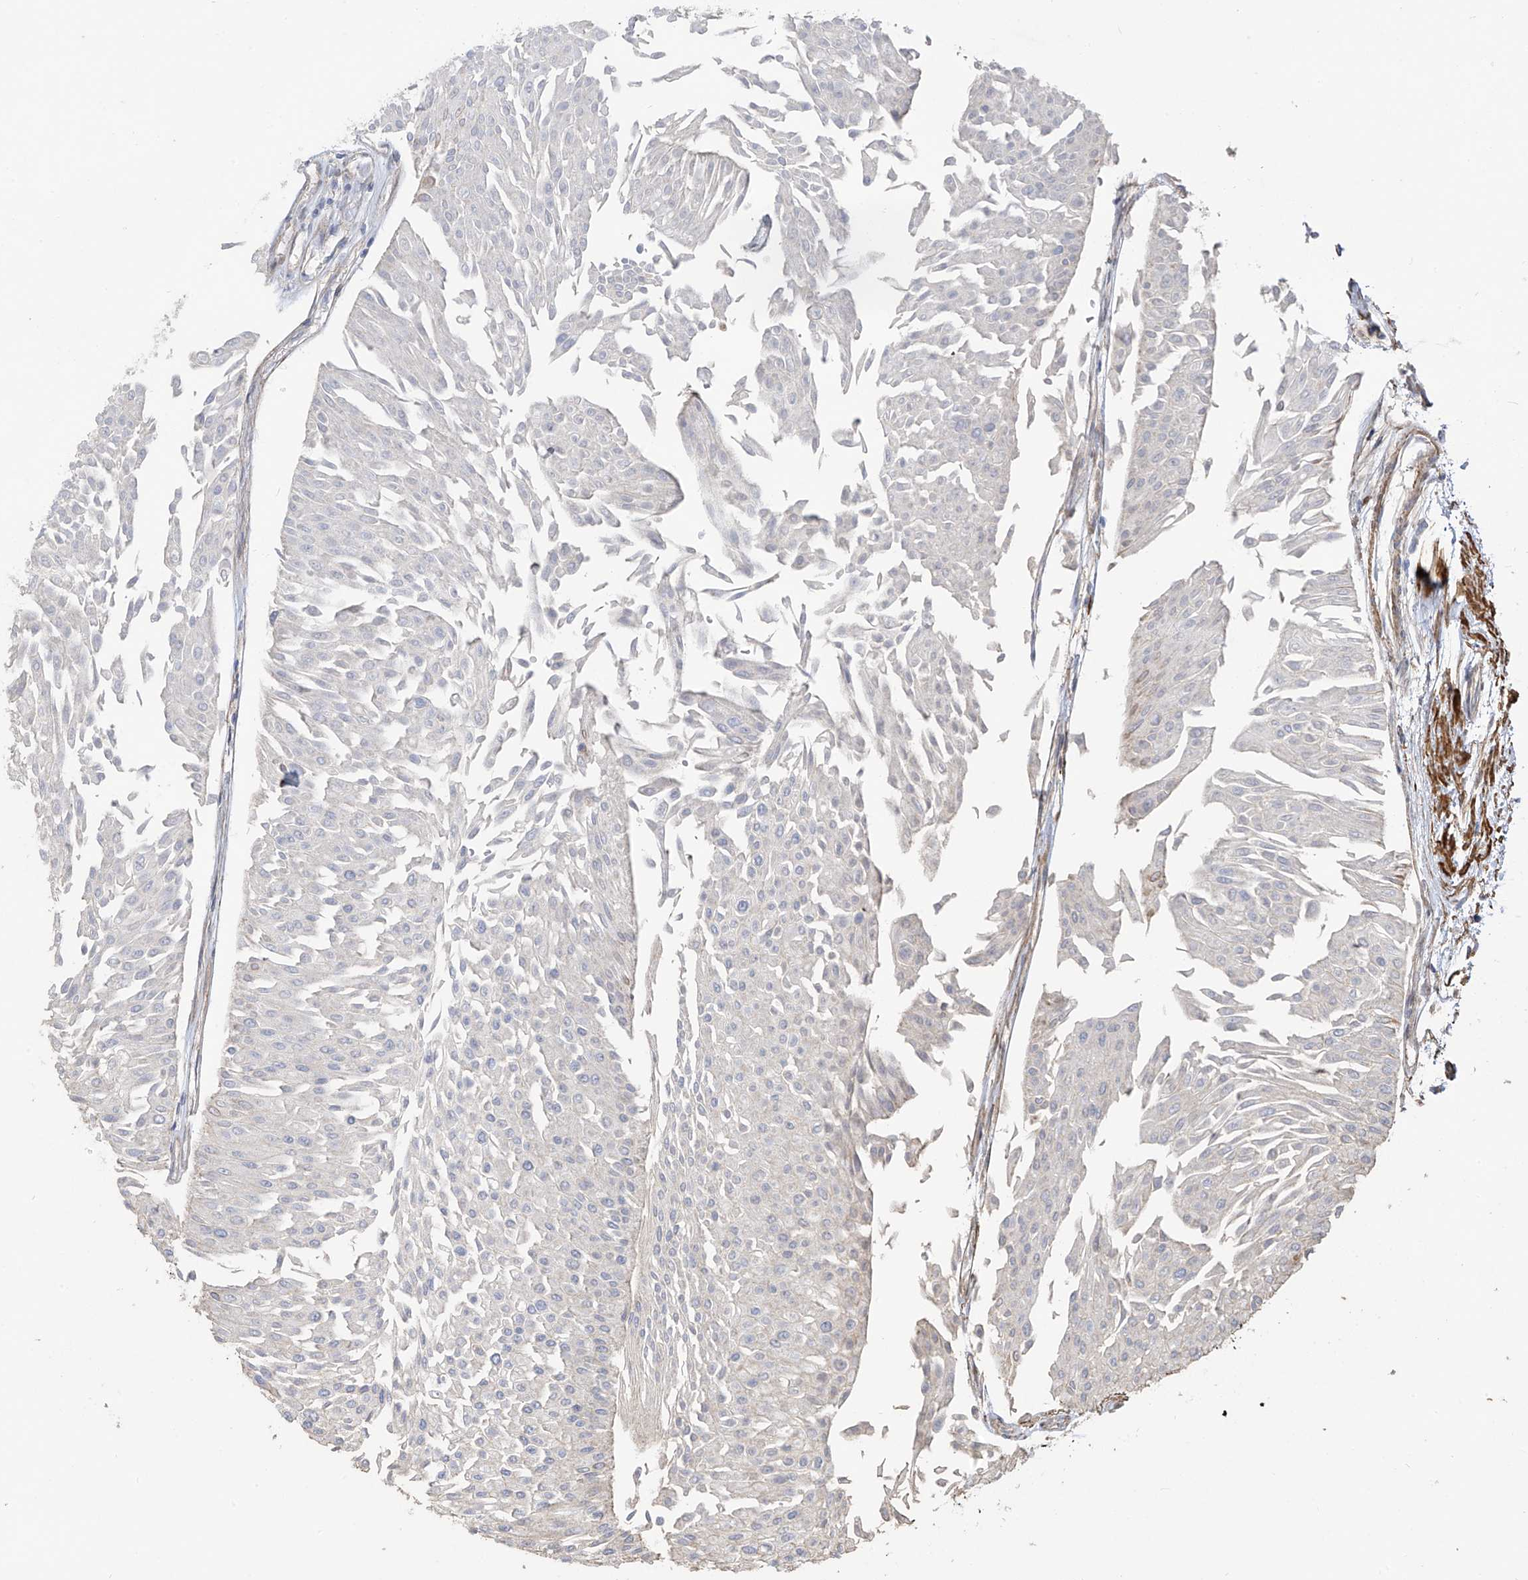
{"staining": {"intensity": "negative", "quantity": "none", "location": "none"}, "tissue": "urothelial cancer", "cell_type": "Tumor cells", "image_type": "cancer", "snomed": [{"axis": "morphology", "description": "Urothelial carcinoma, Low grade"}, {"axis": "topography", "description": "Urinary bladder"}], "caption": "Human urothelial cancer stained for a protein using immunohistochemistry (IHC) shows no positivity in tumor cells.", "gene": "SLC43A3", "patient": {"sex": "male", "age": 67}}